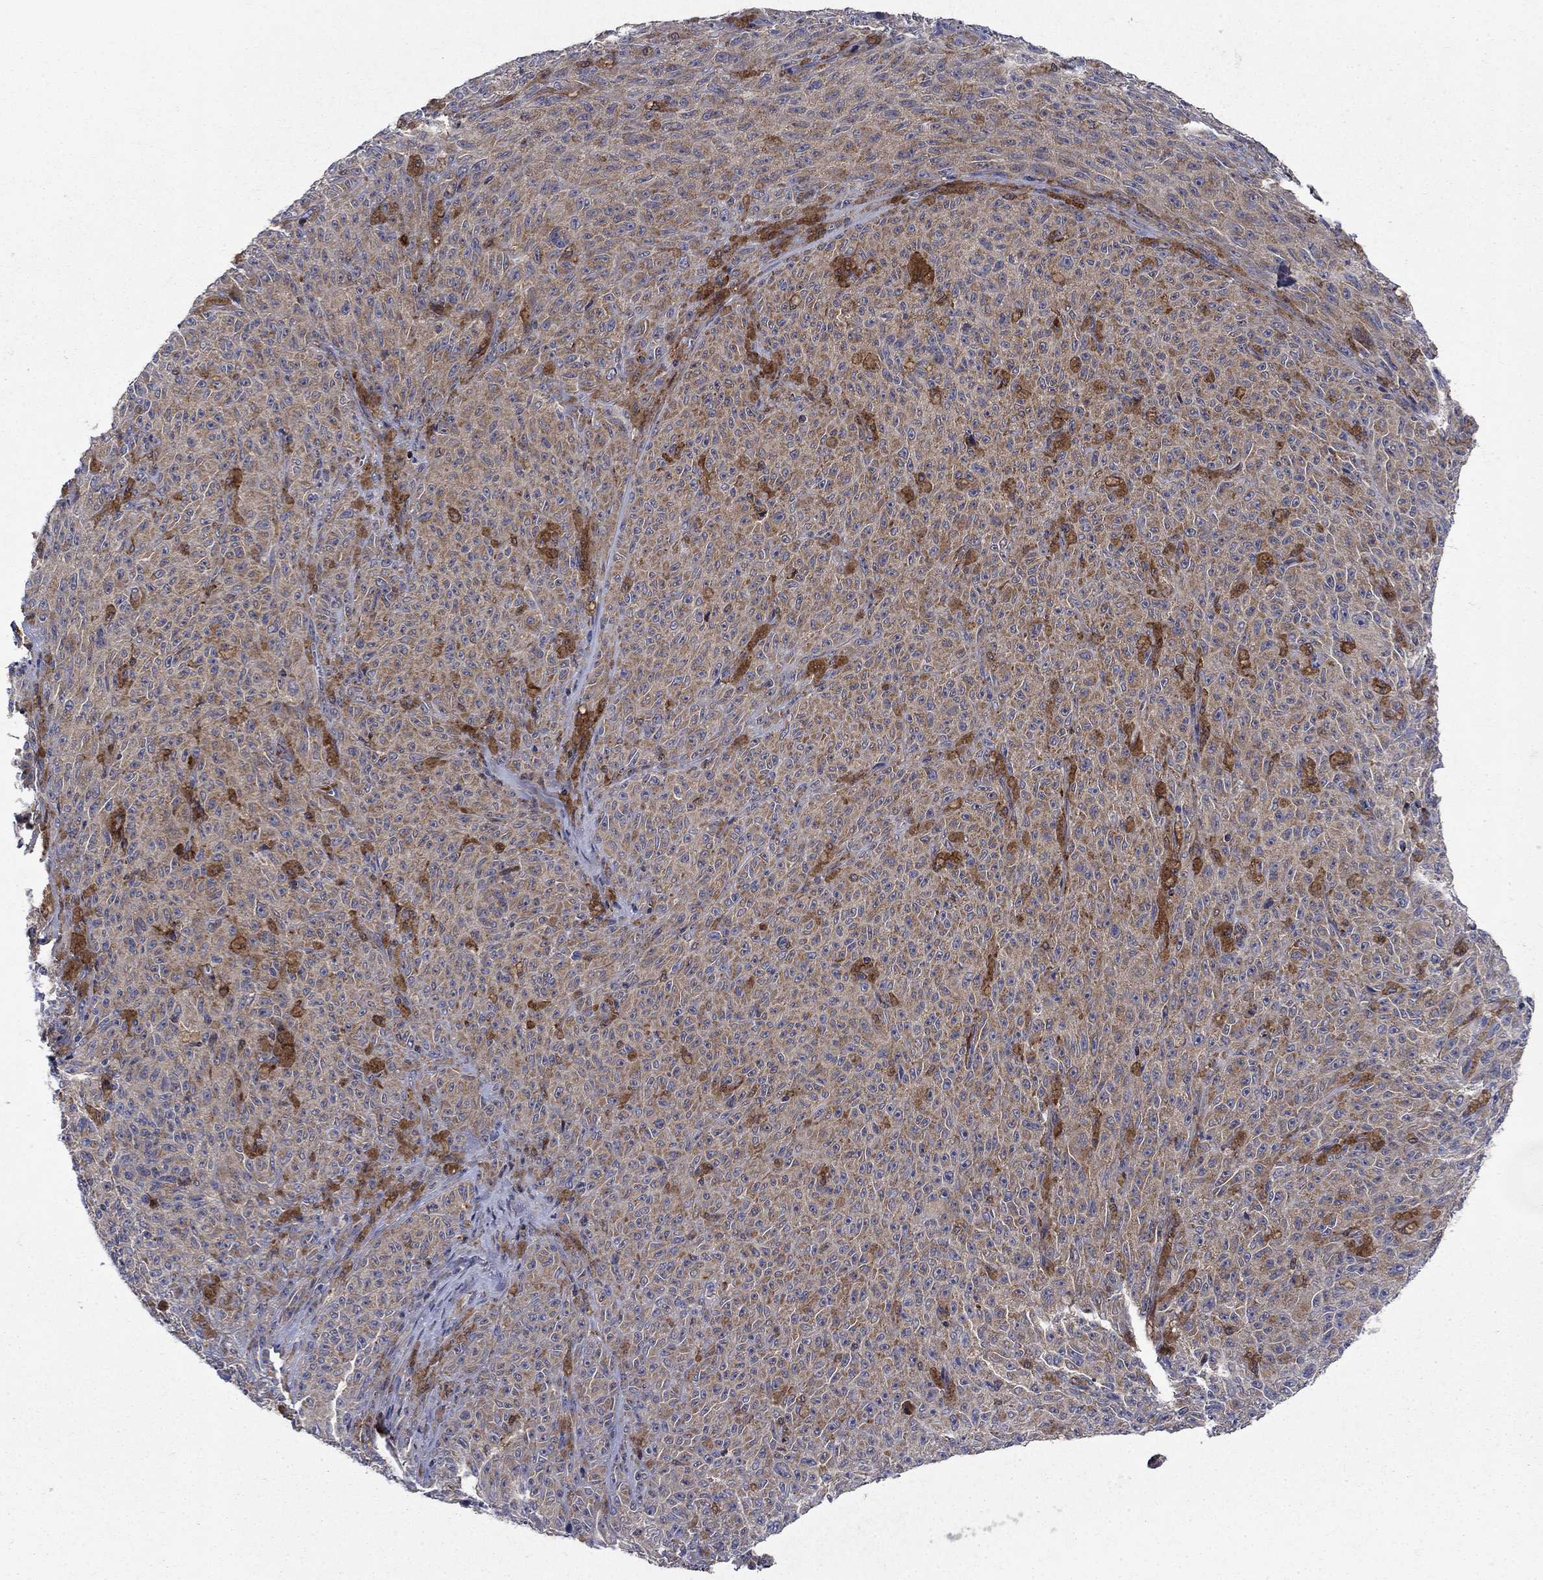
{"staining": {"intensity": "moderate", "quantity": "<25%", "location": "cytoplasmic/membranous"}, "tissue": "melanoma", "cell_type": "Tumor cells", "image_type": "cancer", "snomed": [{"axis": "morphology", "description": "Malignant melanoma, NOS"}, {"axis": "topography", "description": "Skin"}], "caption": "Malignant melanoma stained with a protein marker demonstrates moderate staining in tumor cells.", "gene": "RNF19B", "patient": {"sex": "female", "age": 82}}